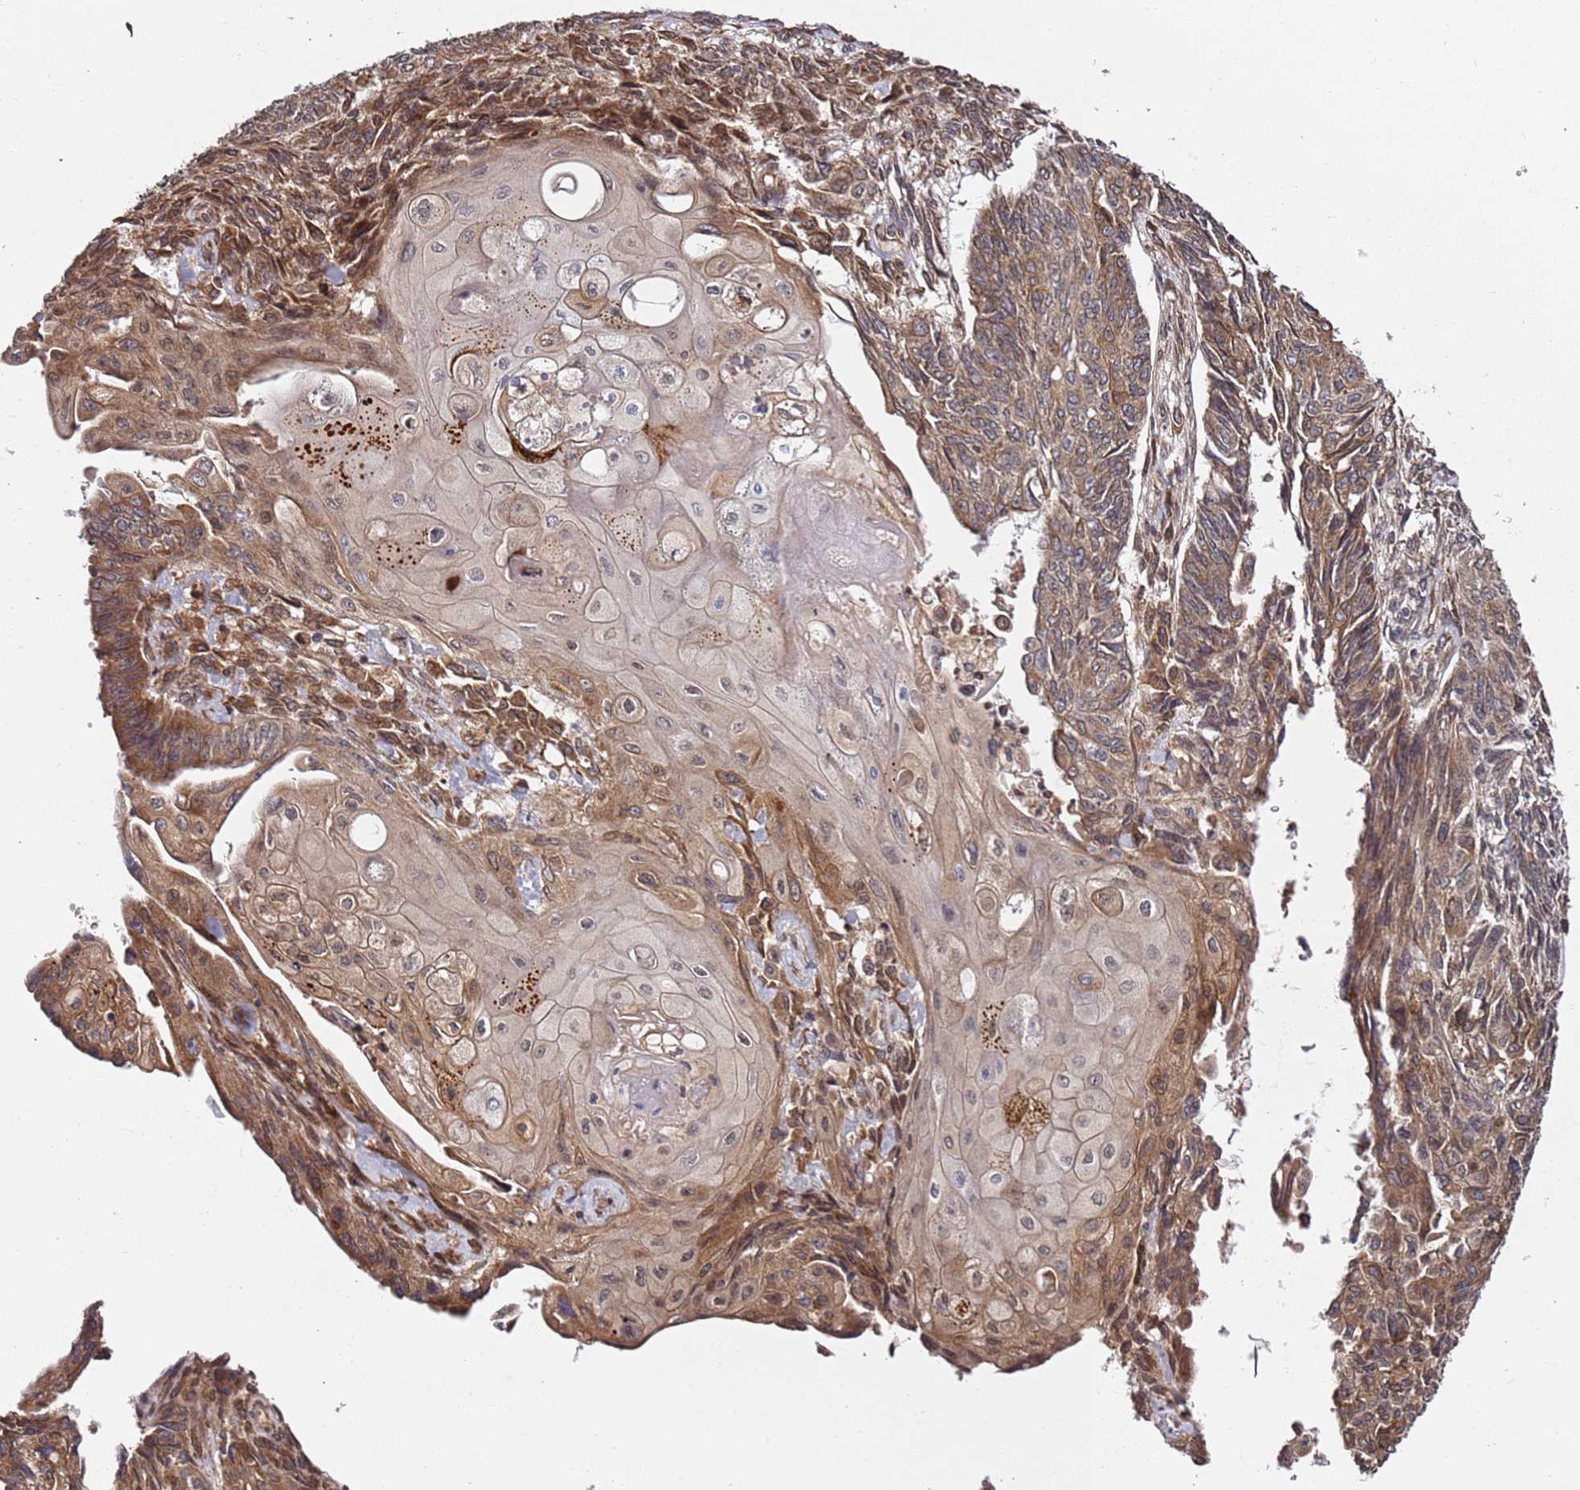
{"staining": {"intensity": "moderate", "quantity": ">75%", "location": "cytoplasmic/membranous"}, "tissue": "endometrial cancer", "cell_type": "Tumor cells", "image_type": "cancer", "snomed": [{"axis": "morphology", "description": "Adenocarcinoma, NOS"}, {"axis": "topography", "description": "Endometrium"}], "caption": "Immunohistochemical staining of human endometrial cancer exhibits medium levels of moderate cytoplasmic/membranous staining in approximately >75% of tumor cells. (IHC, brightfield microscopy, high magnification).", "gene": "PRKAB2", "patient": {"sex": "female", "age": 32}}